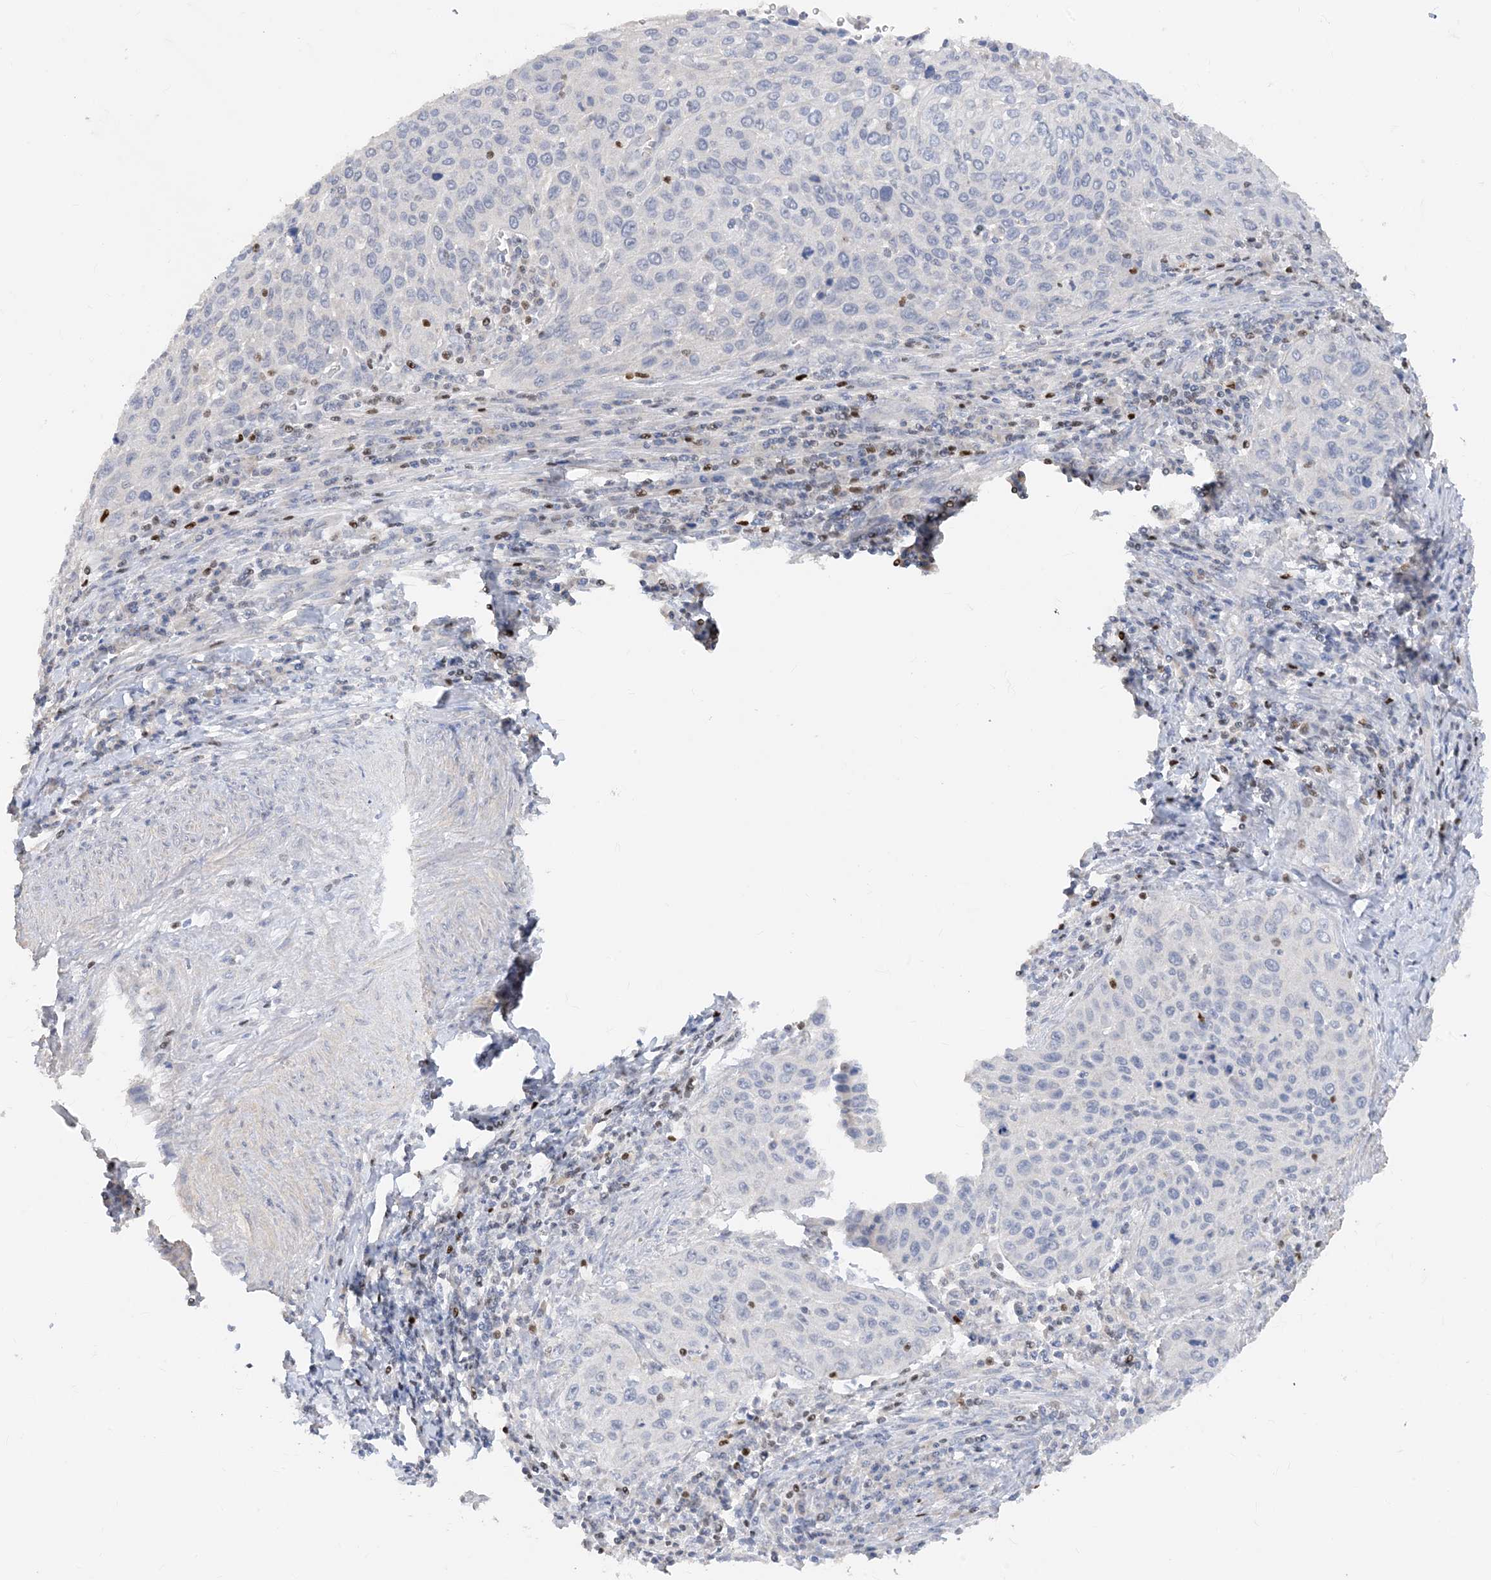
{"staining": {"intensity": "negative", "quantity": "none", "location": "none"}, "tissue": "cervical cancer", "cell_type": "Tumor cells", "image_type": "cancer", "snomed": [{"axis": "morphology", "description": "Squamous cell carcinoma, NOS"}, {"axis": "topography", "description": "Cervix"}], "caption": "IHC photomicrograph of neoplastic tissue: human cervical cancer (squamous cell carcinoma) stained with DAB demonstrates no significant protein staining in tumor cells.", "gene": "TBX21", "patient": {"sex": "female", "age": 32}}